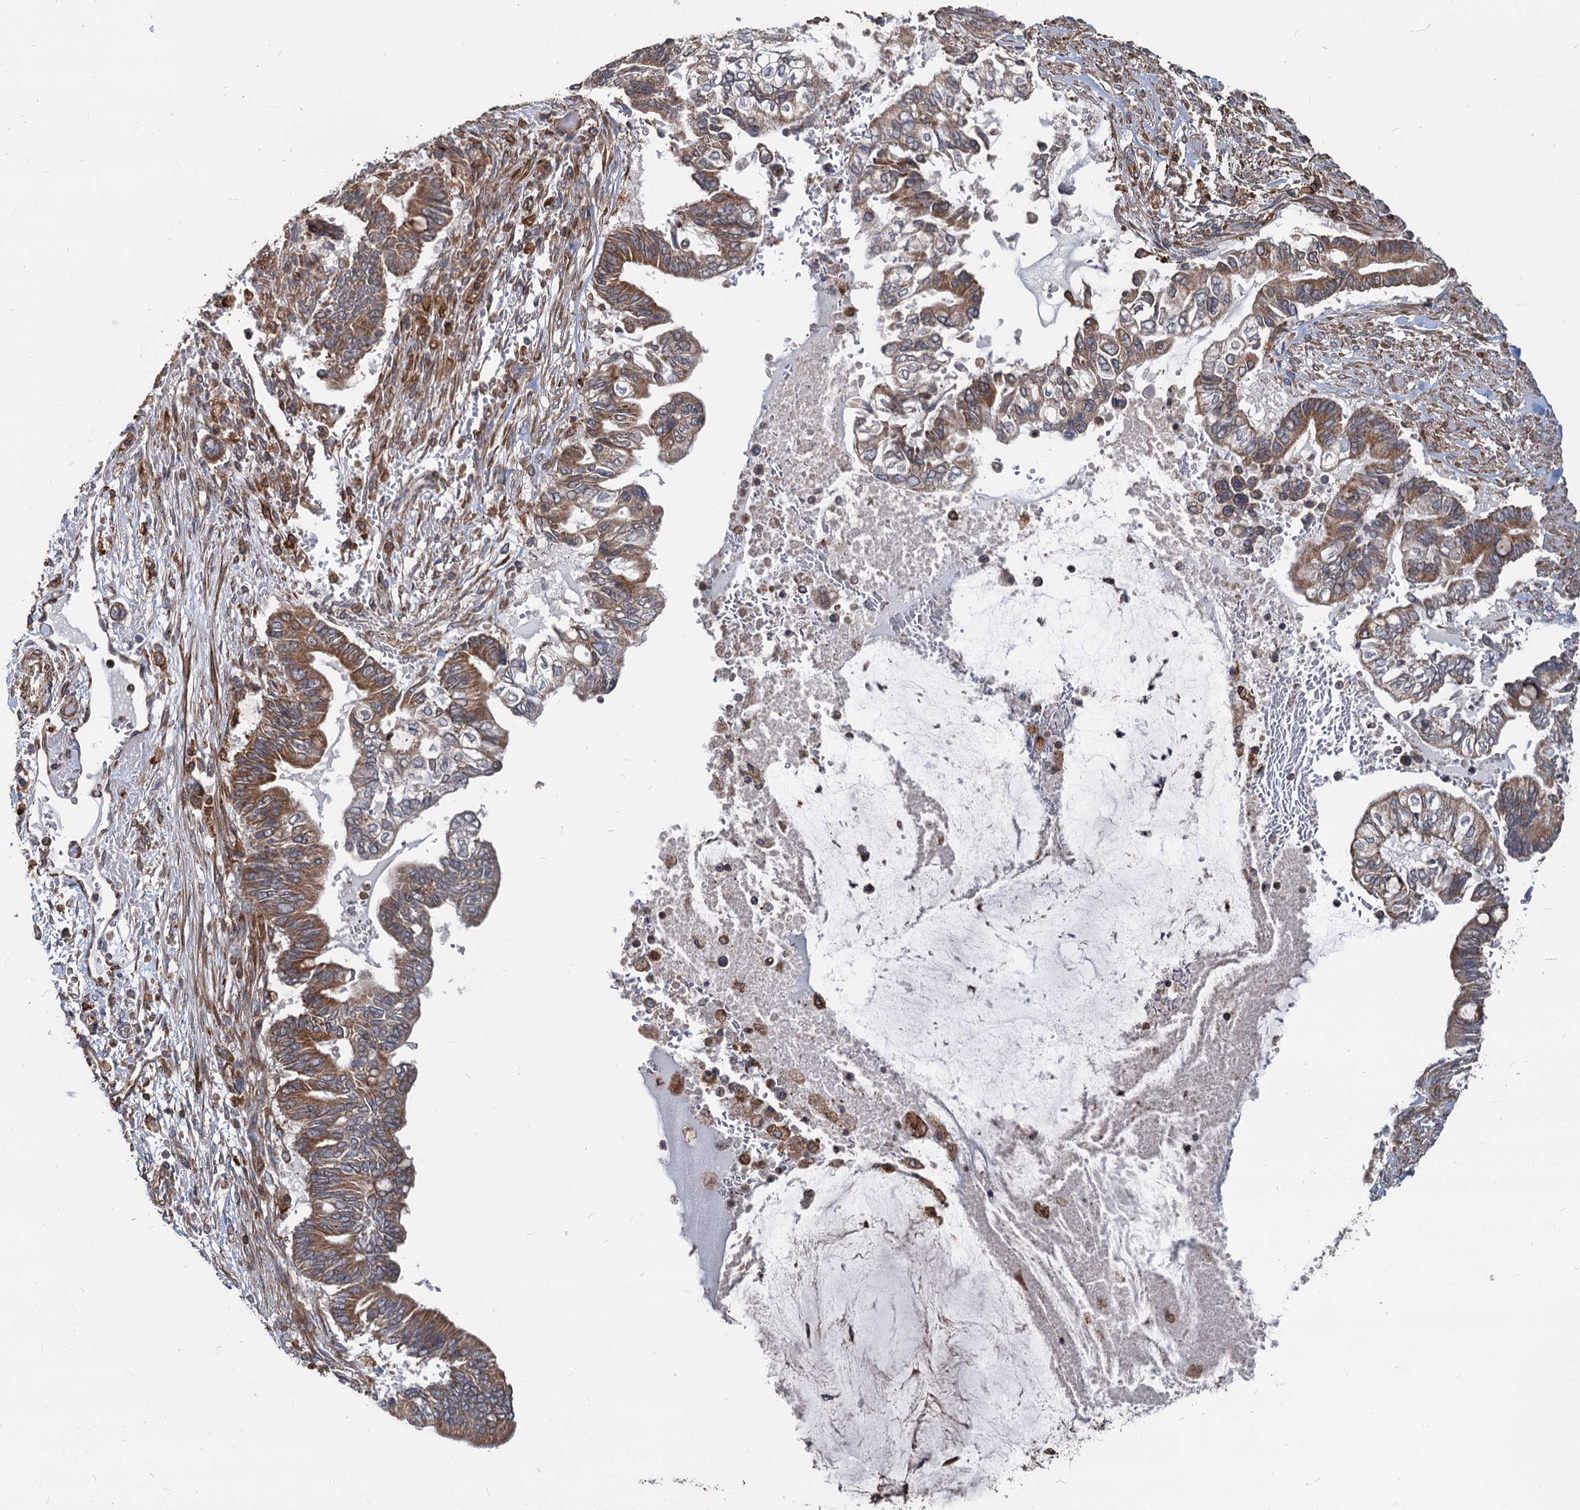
{"staining": {"intensity": "strong", "quantity": ">75%", "location": "cytoplasmic/membranous"}, "tissue": "pancreatic cancer", "cell_type": "Tumor cells", "image_type": "cancer", "snomed": [{"axis": "morphology", "description": "Adenocarcinoma, NOS"}, {"axis": "topography", "description": "Pancreas"}], "caption": "Approximately >75% of tumor cells in pancreatic cancer (adenocarcinoma) demonstrate strong cytoplasmic/membranous protein staining as visualized by brown immunohistochemical staining.", "gene": "STIM1", "patient": {"sex": "male", "age": 68}}